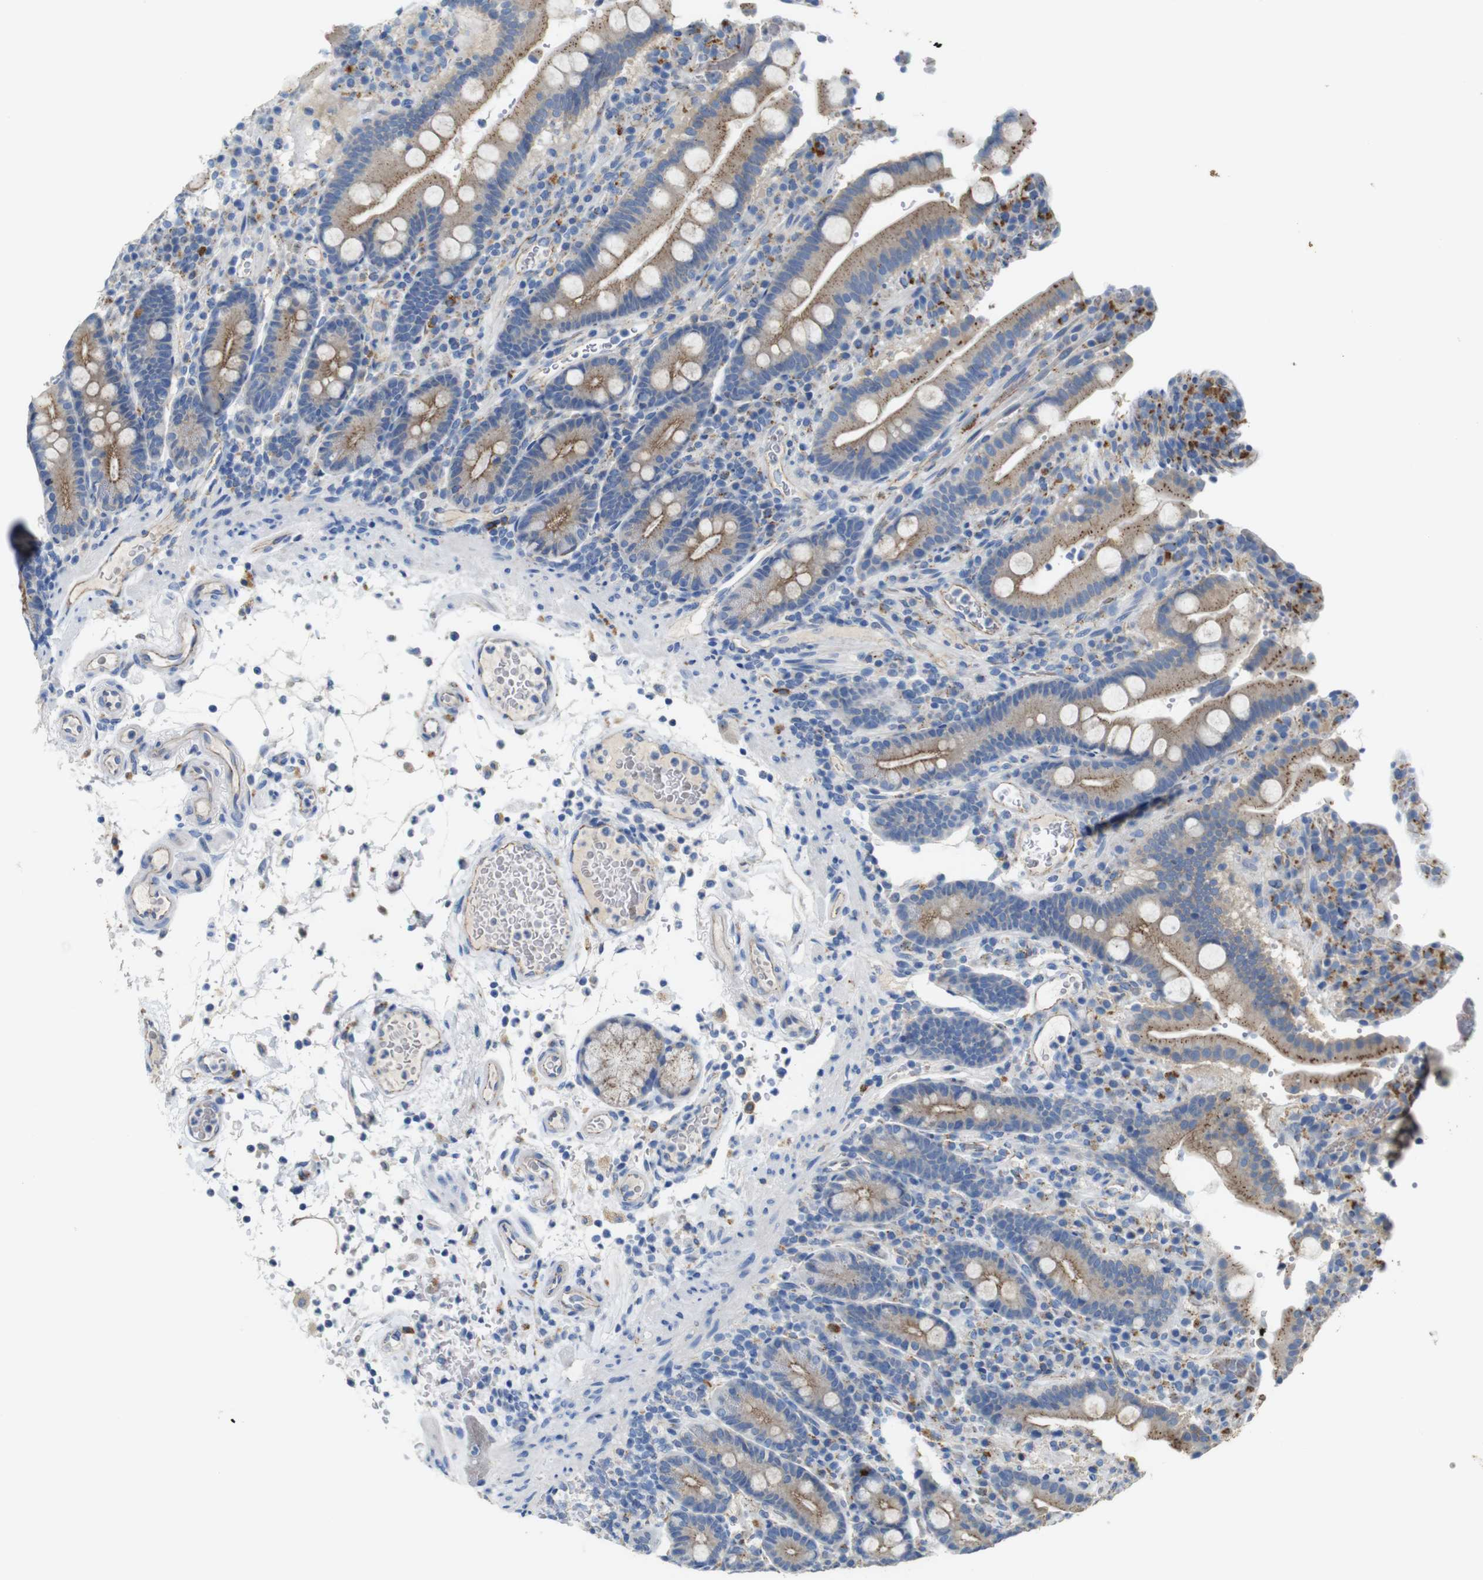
{"staining": {"intensity": "moderate", "quantity": ">75%", "location": "cytoplasmic/membranous"}, "tissue": "duodenum", "cell_type": "Glandular cells", "image_type": "normal", "snomed": [{"axis": "morphology", "description": "Normal tissue, NOS"}, {"axis": "topography", "description": "Small intestine, NOS"}], "caption": "A histopathology image of human duodenum stained for a protein displays moderate cytoplasmic/membranous brown staining in glandular cells.", "gene": "NHLRC3", "patient": {"sex": "female", "age": 71}}